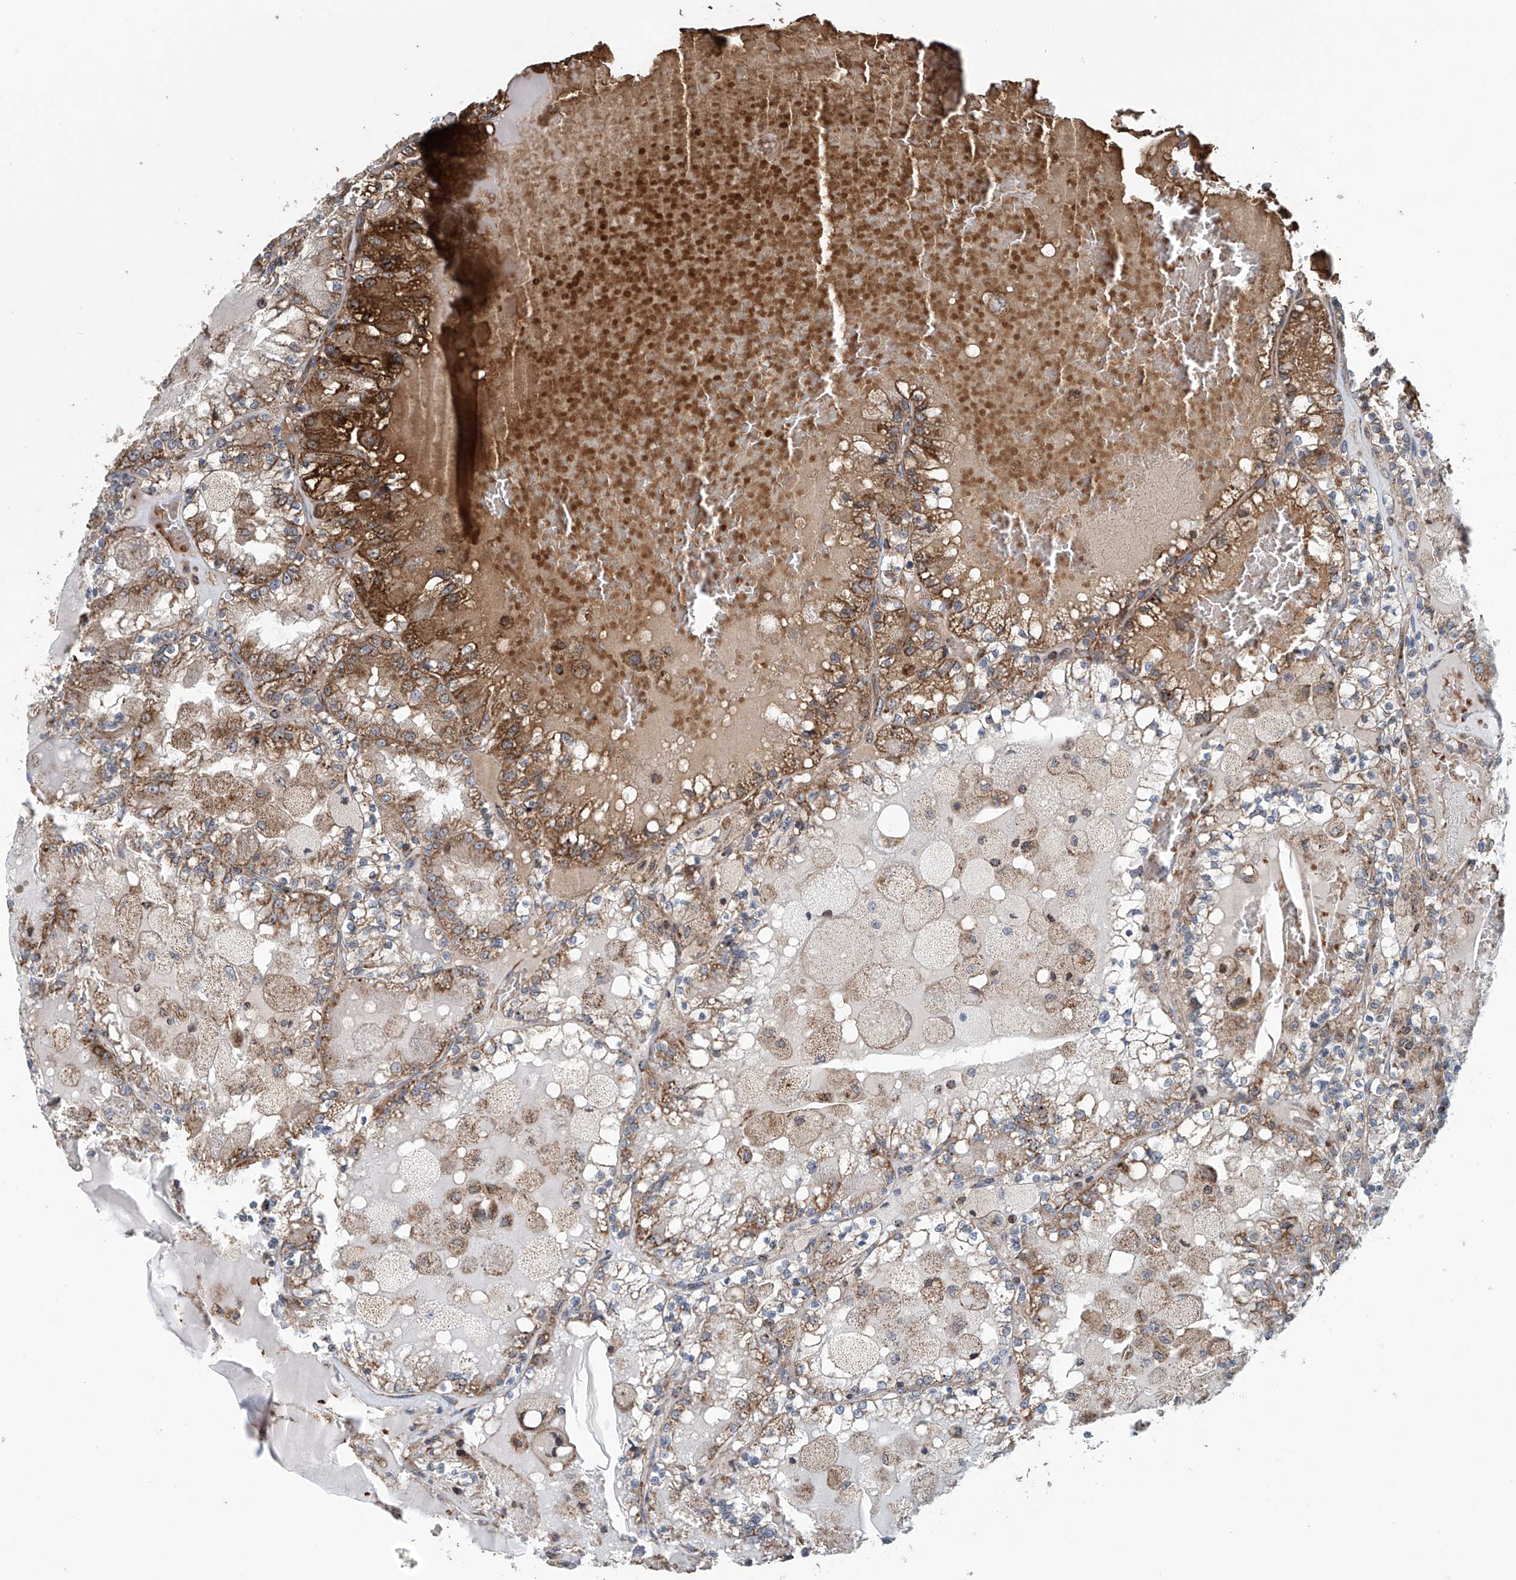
{"staining": {"intensity": "moderate", "quantity": ">75%", "location": "cytoplasmic/membranous"}, "tissue": "renal cancer", "cell_type": "Tumor cells", "image_type": "cancer", "snomed": [{"axis": "morphology", "description": "Adenocarcinoma, NOS"}, {"axis": "topography", "description": "Kidney"}], "caption": "Immunohistochemical staining of adenocarcinoma (renal) reveals medium levels of moderate cytoplasmic/membranous positivity in approximately >75% of tumor cells.", "gene": "COMMD1", "patient": {"sex": "female", "age": 56}}